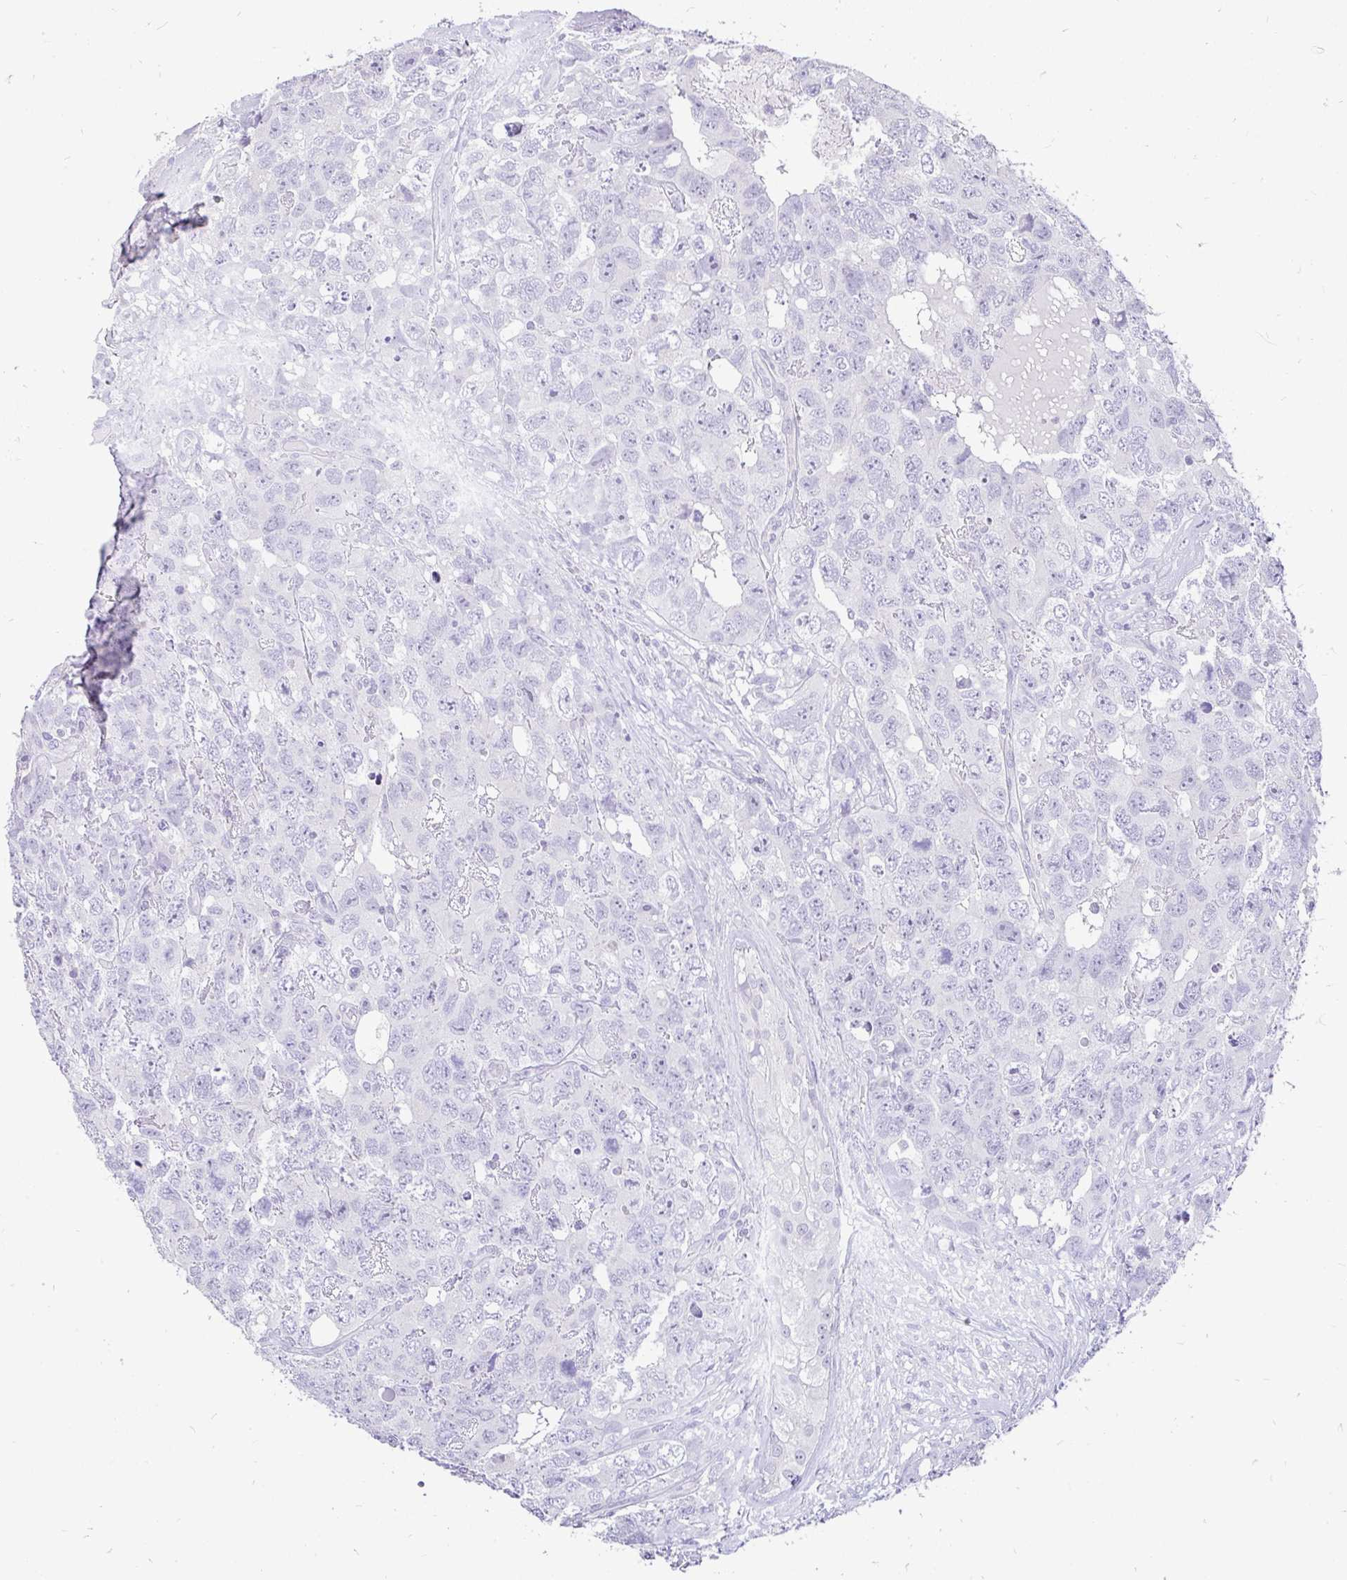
{"staining": {"intensity": "negative", "quantity": "none", "location": "none"}, "tissue": "testis cancer", "cell_type": "Tumor cells", "image_type": "cancer", "snomed": [{"axis": "morphology", "description": "Carcinoma, Embryonal, NOS"}, {"axis": "topography", "description": "Testis"}], "caption": "Testis embryonal carcinoma stained for a protein using immunohistochemistry (IHC) displays no positivity tumor cells.", "gene": "INTS5", "patient": {"sex": "male", "age": 22}}